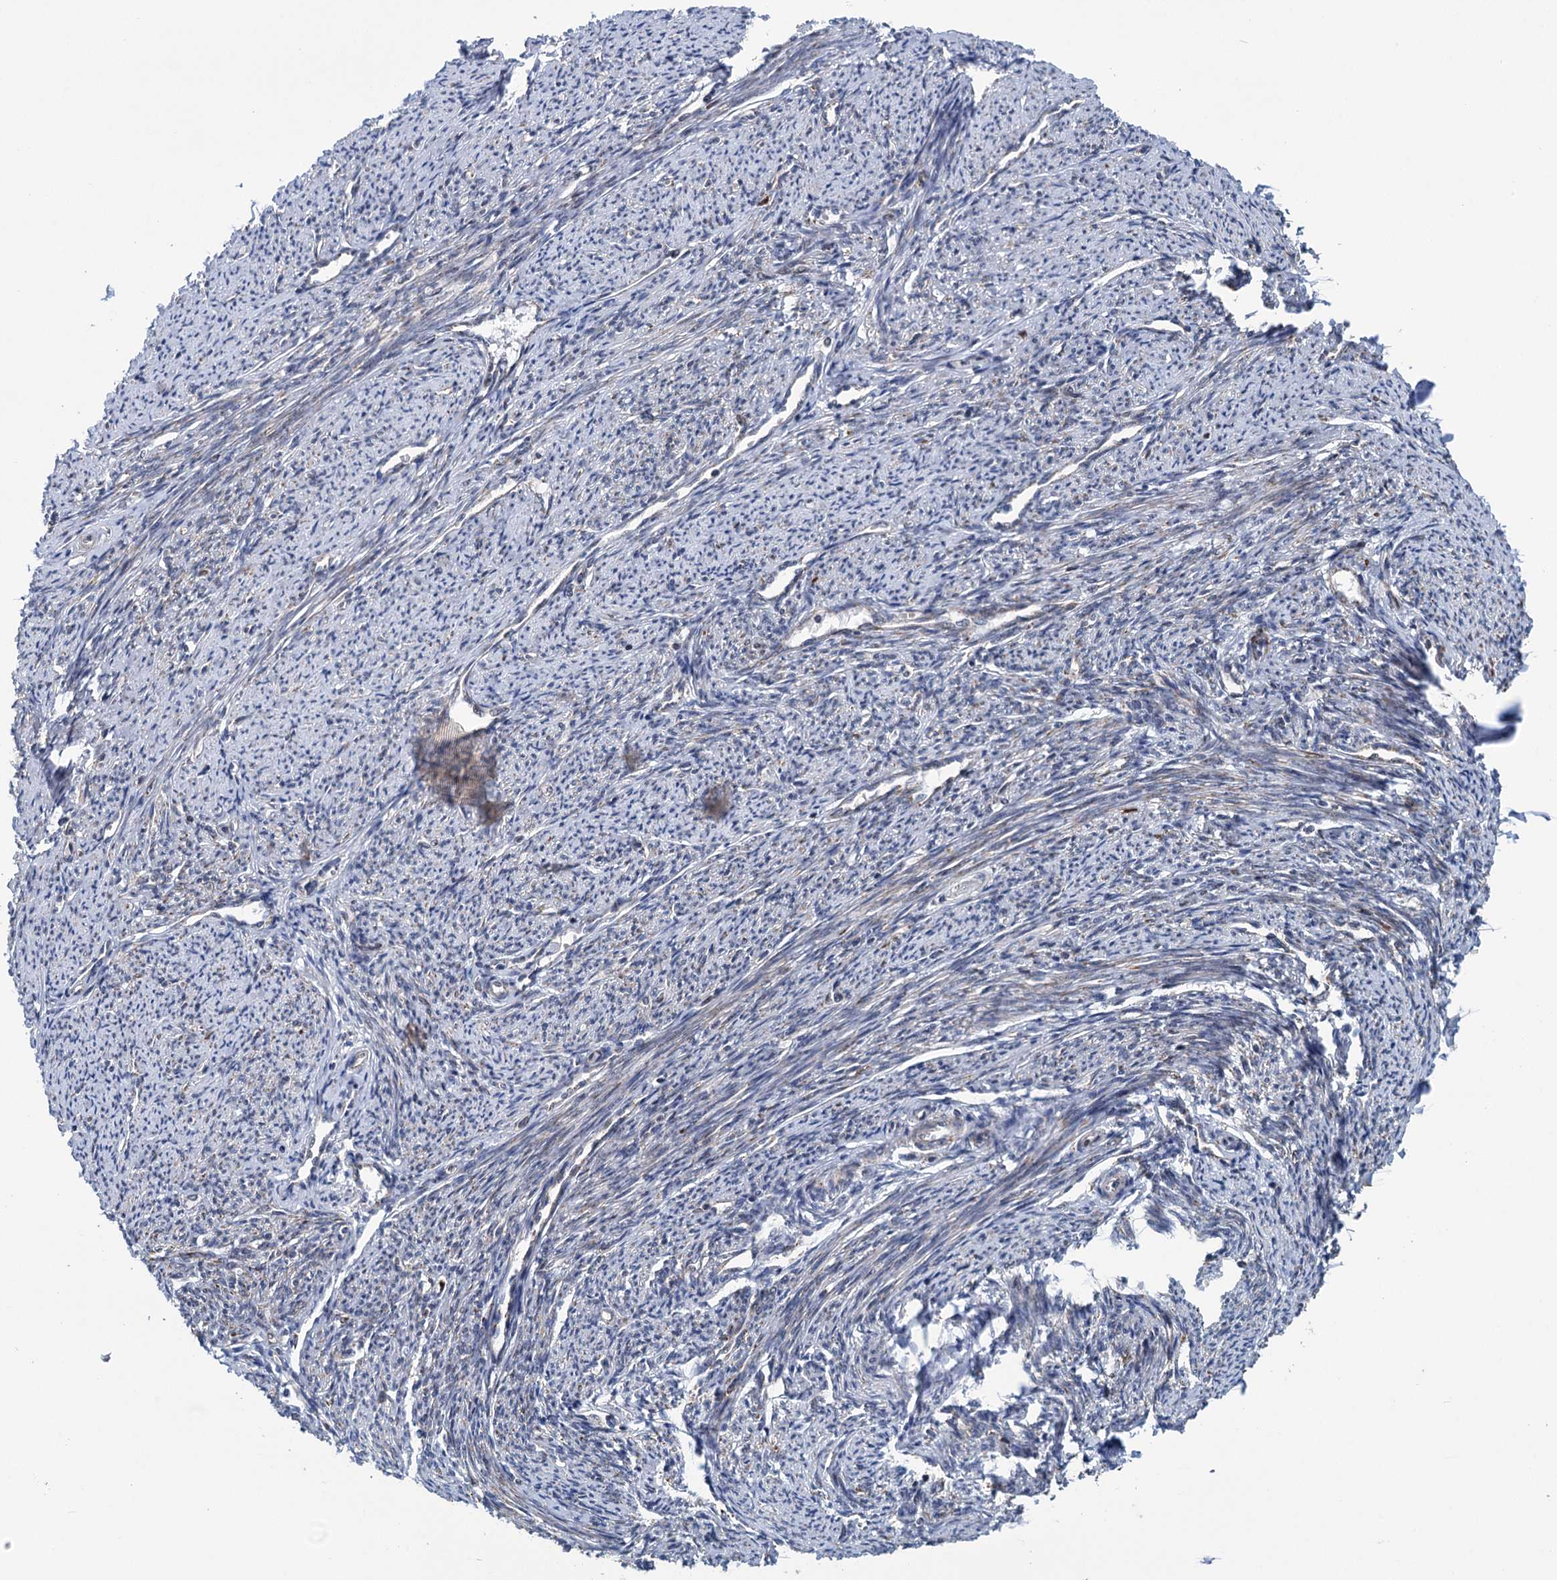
{"staining": {"intensity": "moderate", "quantity": "25%-75%", "location": "cytoplasmic/membranous"}, "tissue": "smooth muscle", "cell_type": "Smooth muscle cells", "image_type": "normal", "snomed": [{"axis": "morphology", "description": "Normal tissue, NOS"}, {"axis": "topography", "description": "Smooth muscle"}, {"axis": "topography", "description": "Uterus"}], "caption": "An image showing moderate cytoplasmic/membranous expression in about 25%-75% of smooth muscle cells in normal smooth muscle, as visualized by brown immunohistochemical staining.", "gene": "MORN3", "patient": {"sex": "female", "age": 59}}